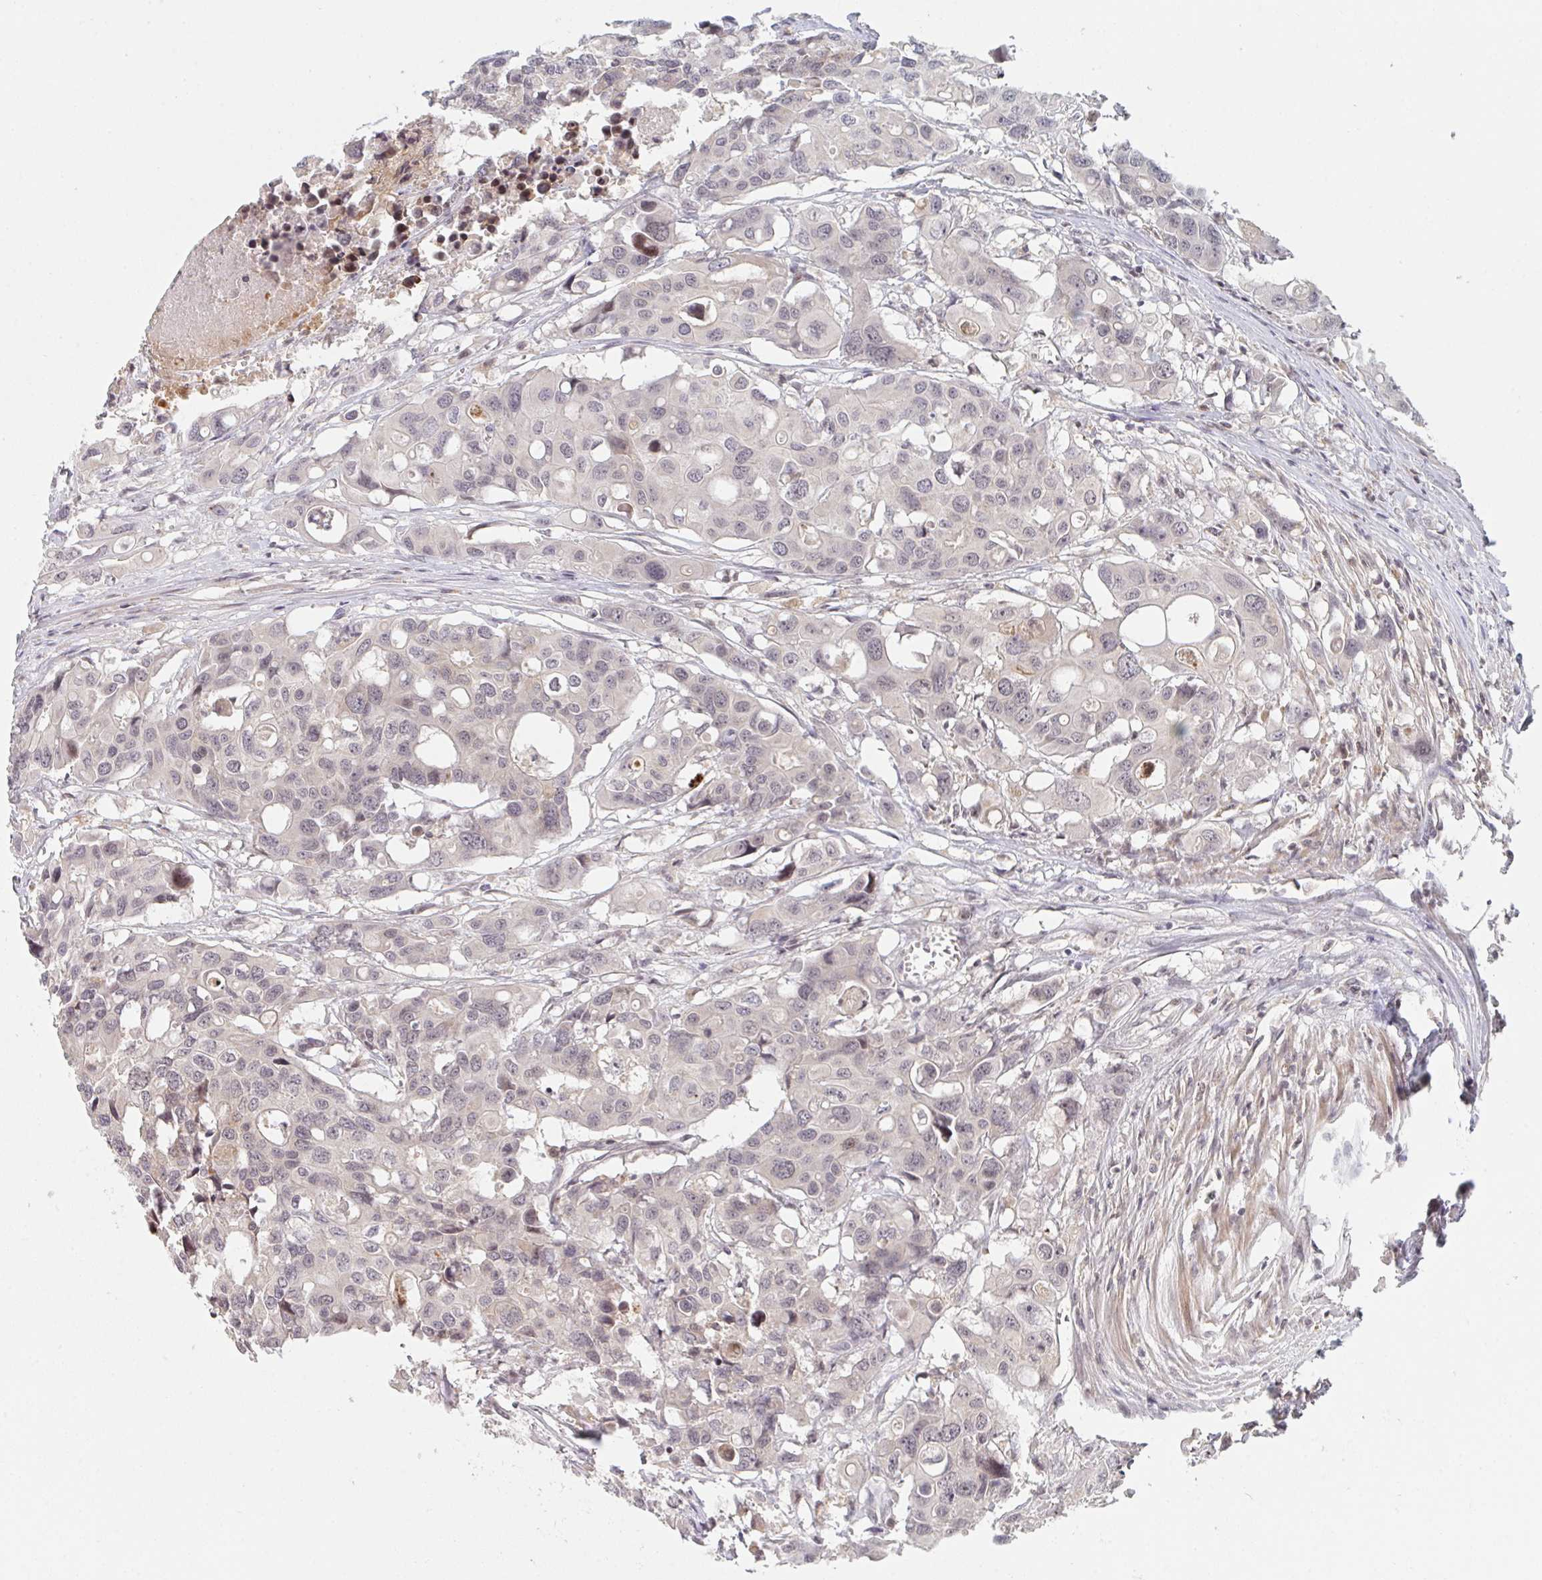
{"staining": {"intensity": "negative", "quantity": "none", "location": "none"}, "tissue": "colorectal cancer", "cell_type": "Tumor cells", "image_type": "cancer", "snomed": [{"axis": "morphology", "description": "Adenocarcinoma, NOS"}, {"axis": "topography", "description": "Colon"}], "caption": "Tumor cells show no significant protein staining in colorectal cancer (adenocarcinoma).", "gene": "DCST1", "patient": {"sex": "male", "age": 77}}